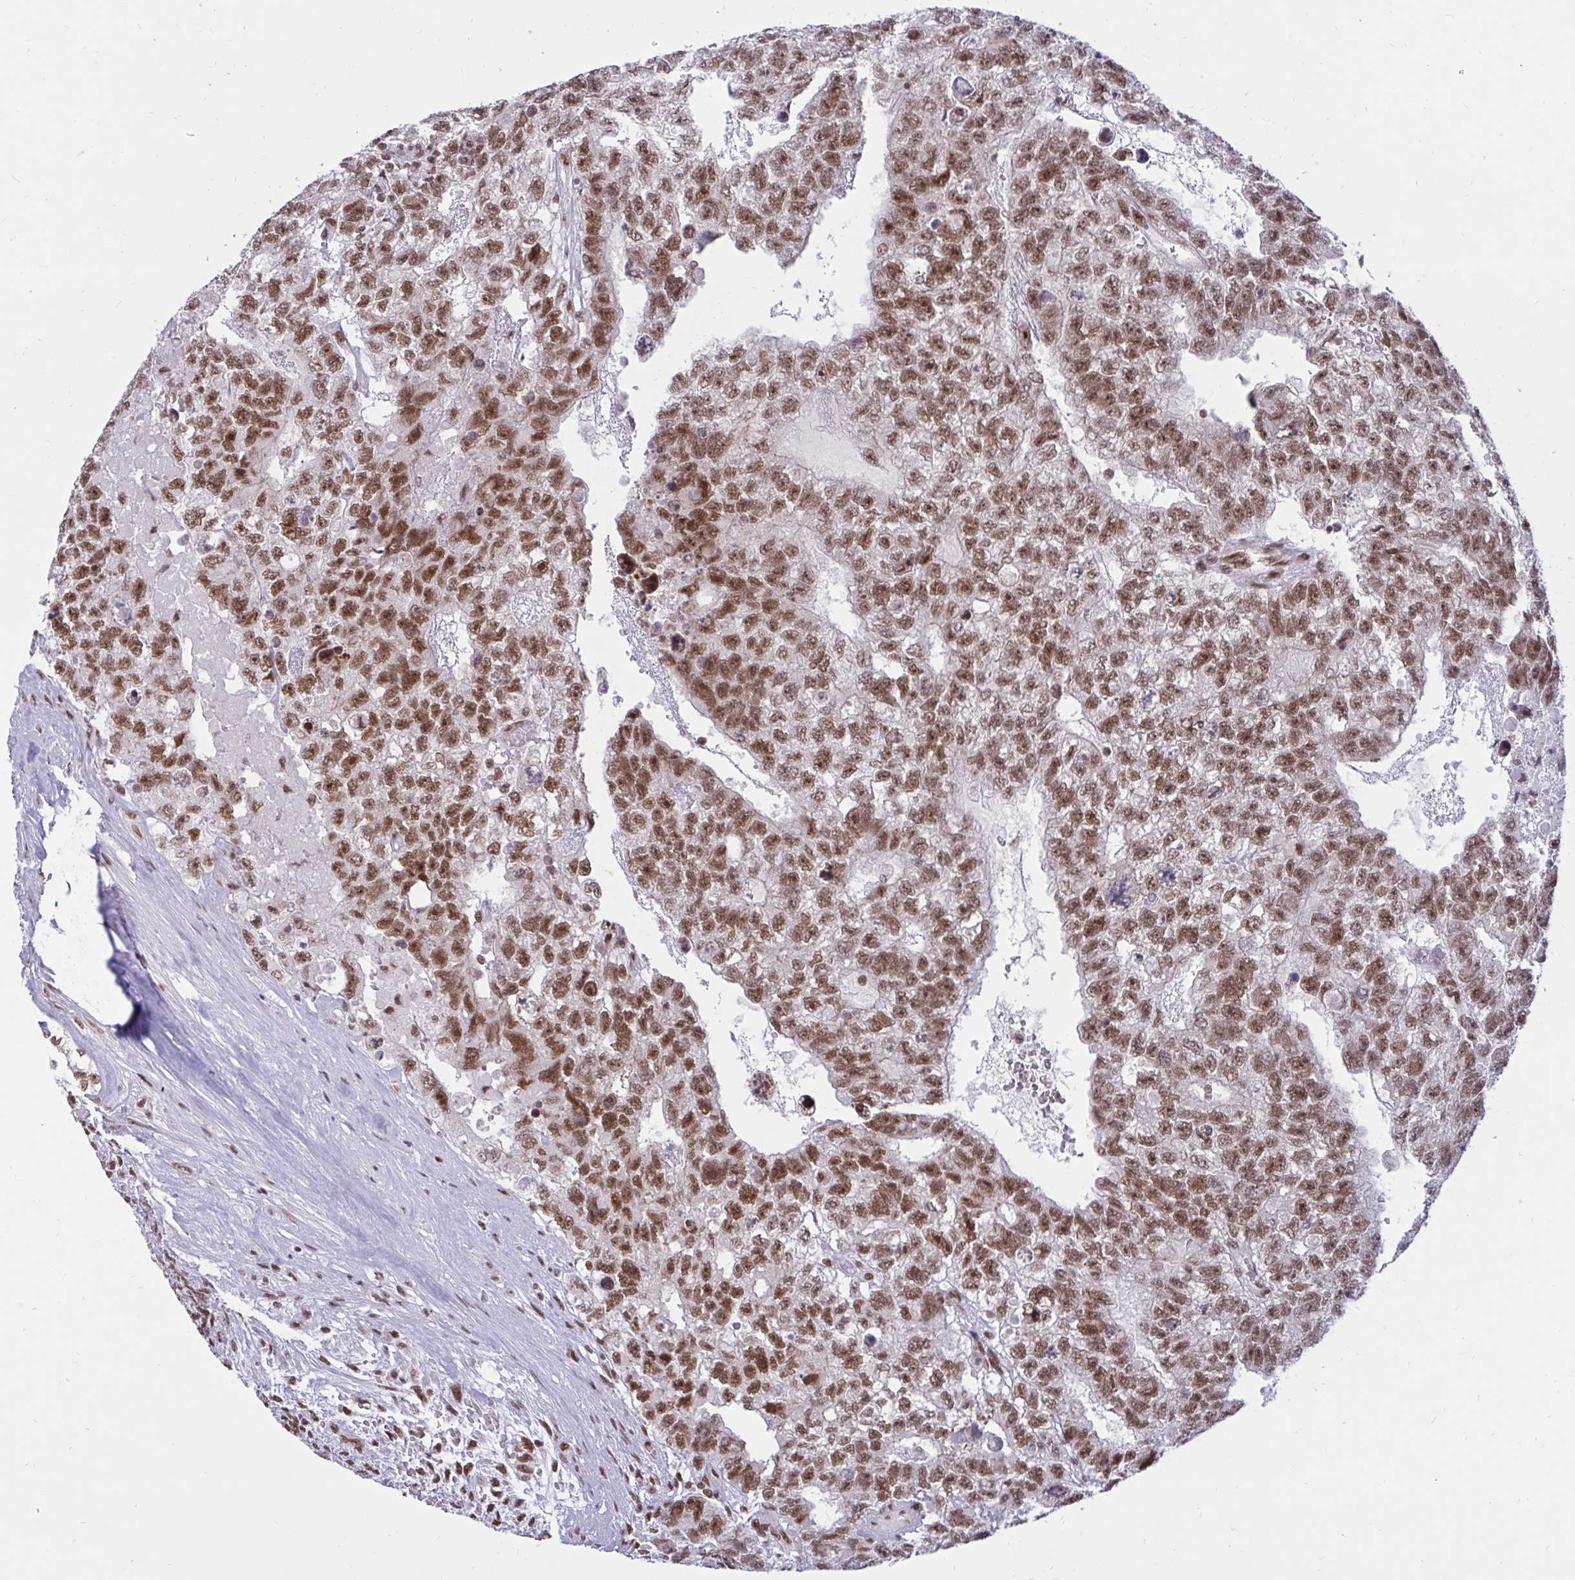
{"staining": {"intensity": "moderate", "quantity": ">75%", "location": "nuclear"}, "tissue": "testis cancer", "cell_type": "Tumor cells", "image_type": "cancer", "snomed": [{"axis": "morphology", "description": "Carcinoma, Embryonal, NOS"}, {"axis": "topography", "description": "Testis"}], "caption": "Immunohistochemistry (IHC) of testis cancer (embryonal carcinoma) displays medium levels of moderate nuclear staining in approximately >75% of tumor cells.", "gene": "PHF10", "patient": {"sex": "male", "age": 26}}